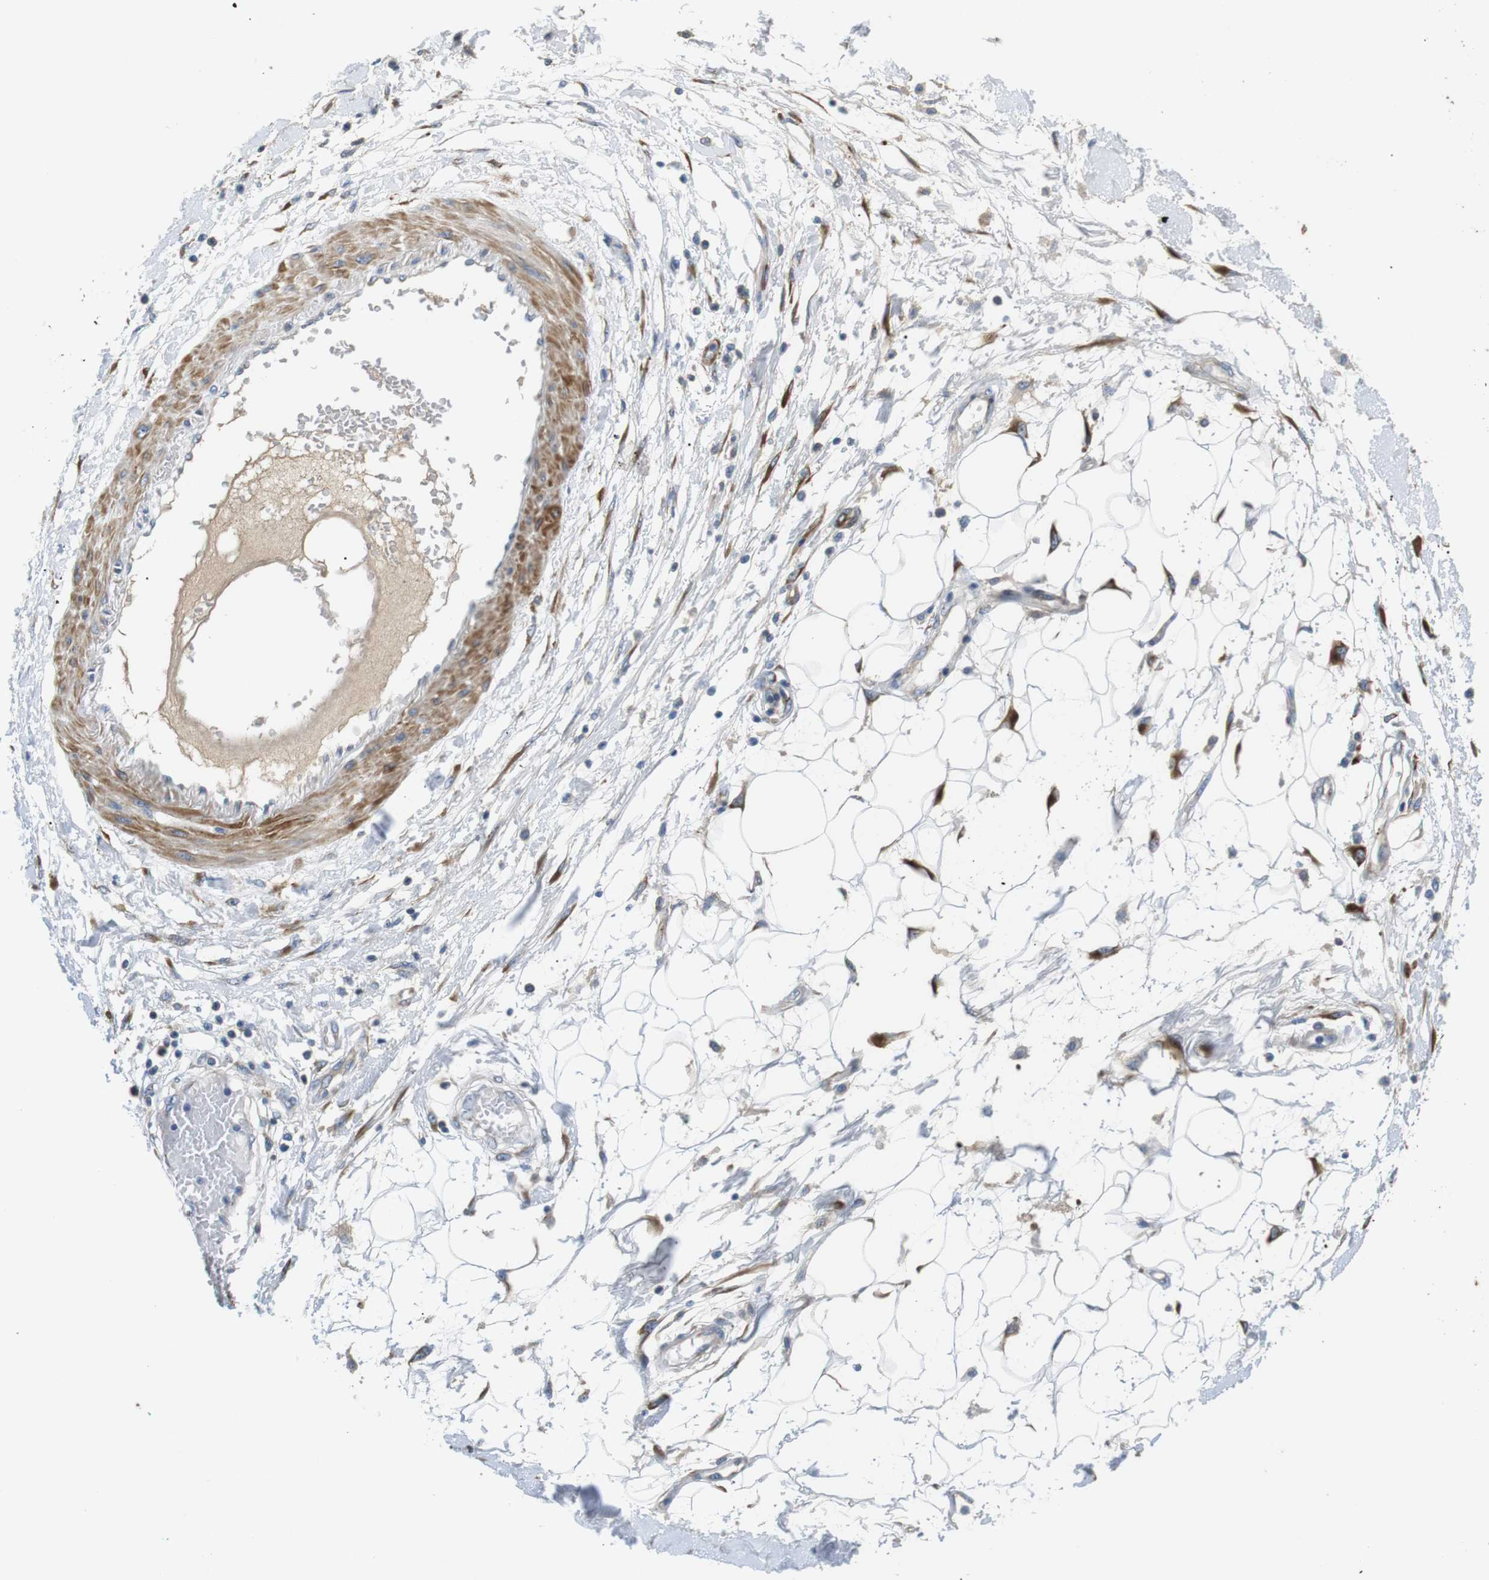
{"staining": {"intensity": "negative", "quantity": "none", "location": "none"}, "tissue": "adipose tissue", "cell_type": "Adipocytes", "image_type": "normal", "snomed": [{"axis": "morphology", "description": "Normal tissue, NOS"}, {"axis": "morphology", "description": "Squamous cell carcinoma, NOS"}, {"axis": "topography", "description": "Skin"}, {"axis": "topography", "description": "Peripheral nerve tissue"}], "caption": "DAB immunohistochemical staining of unremarkable human adipose tissue shows no significant staining in adipocytes. (DAB immunohistochemistry visualized using brightfield microscopy, high magnification).", "gene": "UNC5CL", "patient": {"sex": "male", "age": 83}}